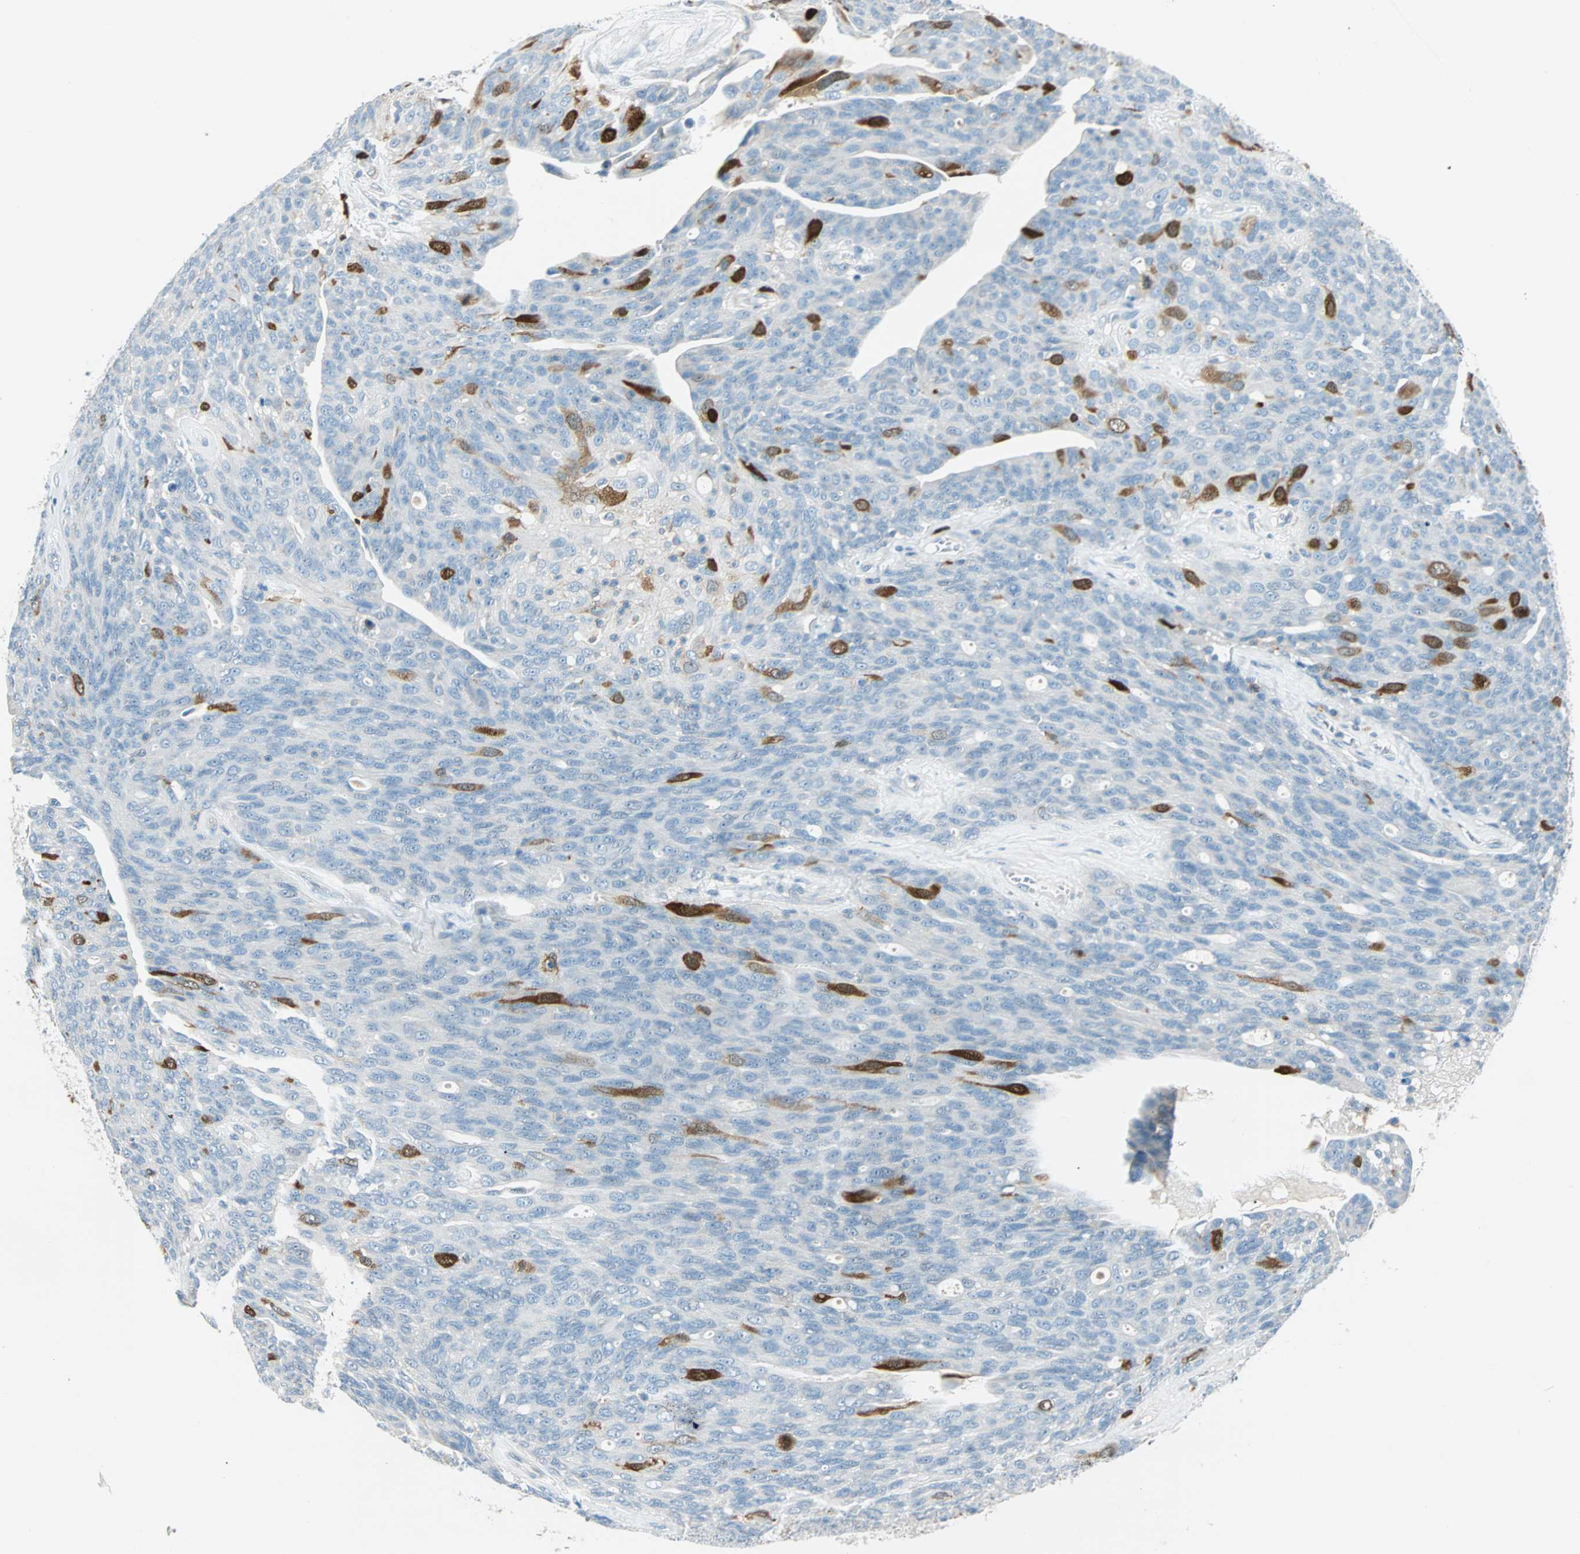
{"staining": {"intensity": "strong", "quantity": "<25%", "location": "cytoplasmic/membranous,nuclear"}, "tissue": "ovarian cancer", "cell_type": "Tumor cells", "image_type": "cancer", "snomed": [{"axis": "morphology", "description": "Carcinoma, endometroid"}, {"axis": "topography", "description": "Ovary"}], "caption": "Protein staining of ovarian cancer (endometroid carcinoma) tissue displays strong cytoplasmic/membranous and nuclear expression in approximately <25% of tumor cells.", "gene": "PTTG1", "patient": {"sex": "female", "age": 60}}